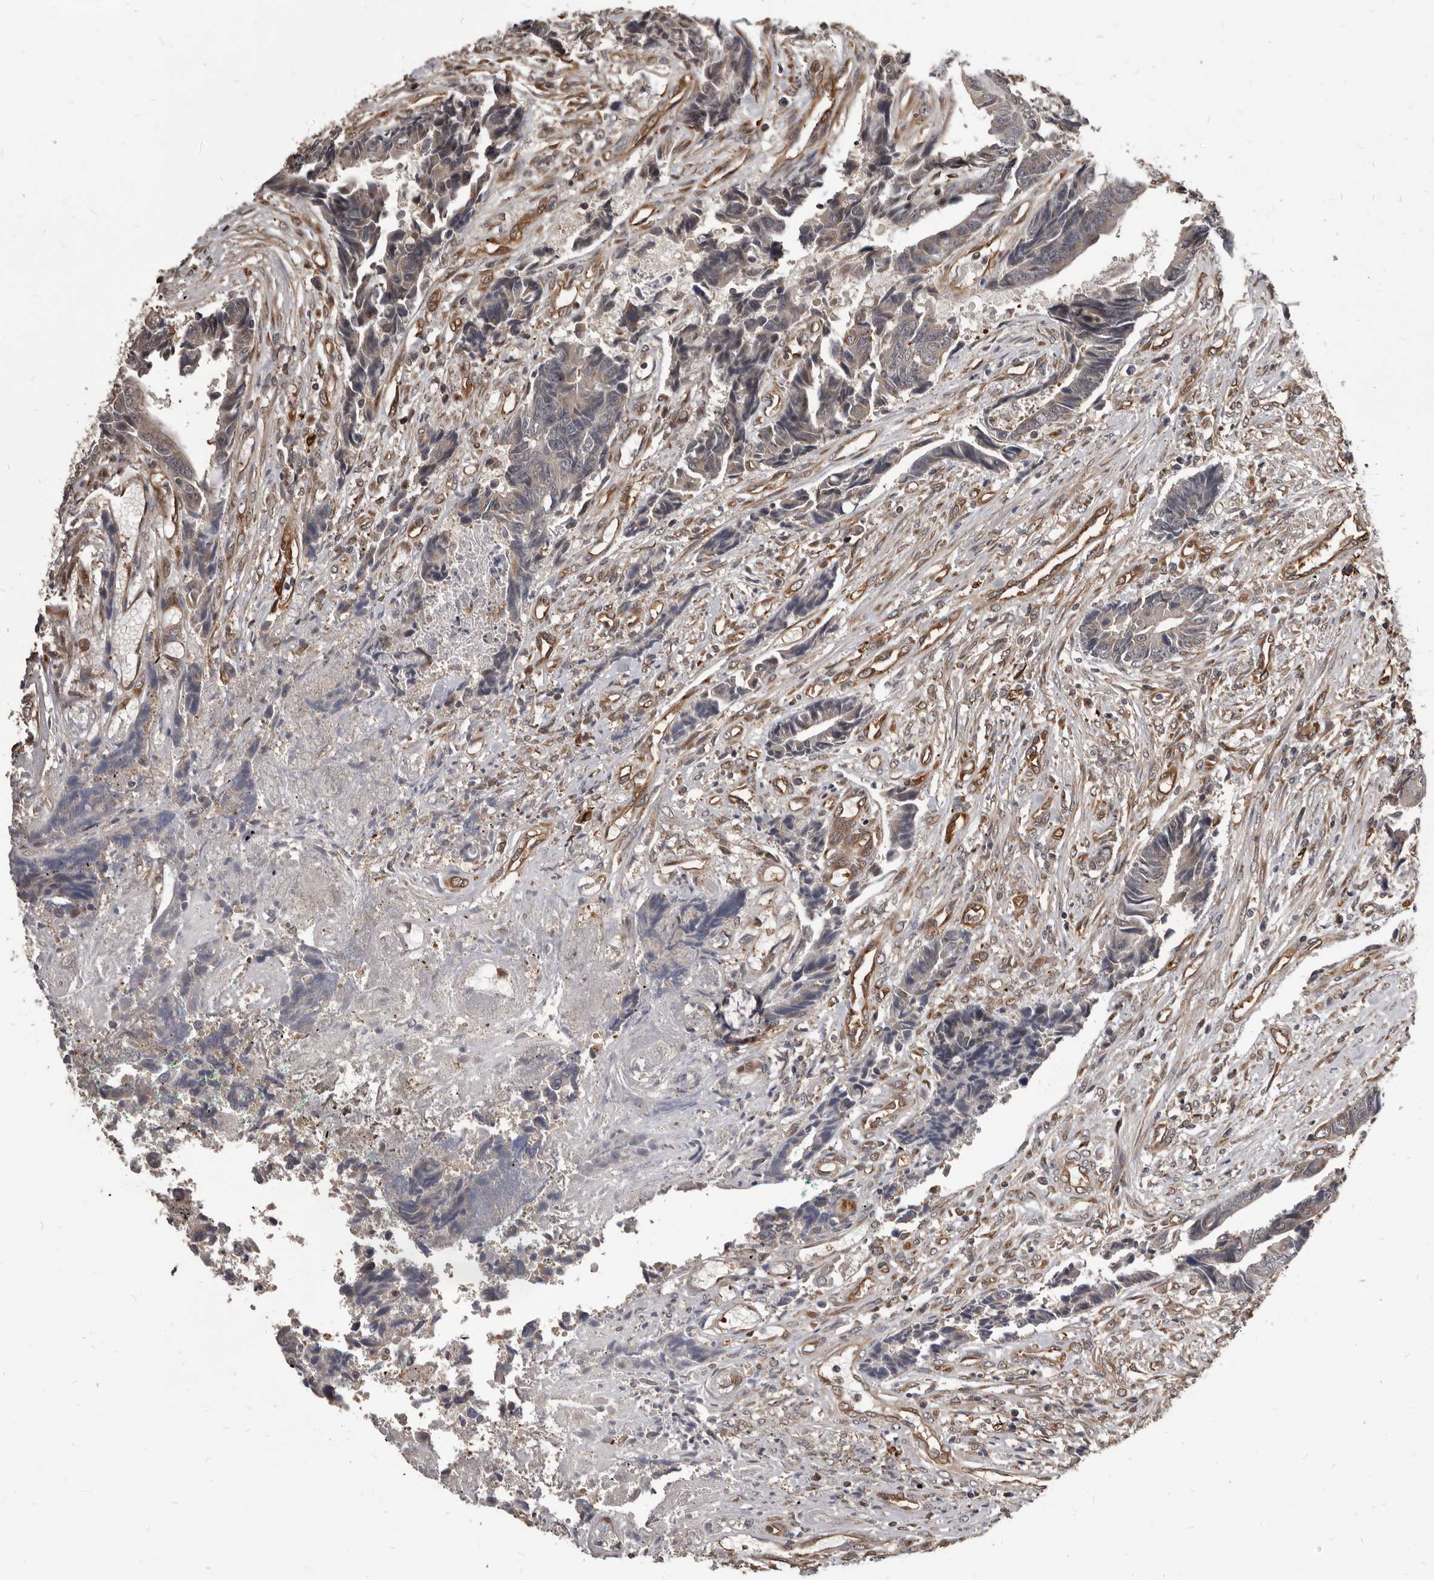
{"staining": {"intensity": "weak", "quantity": "<25%", "location": "cytoplasmic/membranous"}, "tissue": "colorectal cancer", "cell_type": "Tumor cells", "image_type": "cancer", "snomed": [{"axis": "morphology", "description": "Adenocarcinoma, NOS"}, {"axis": "topography", "description": "Rectum"}], "caption": "Immunohistochemistry histopathology image of neoplastic tissue: adenocarcinoma (colorectal) stained with DAB reveals no significant protein positivity in tumor cells. The staining was performed using DAB to visualize the protein expression in brown, while the nuclei were stained in blue with hematoxylin (Magnification: 20x).", "gene": "ADAMTS20", "patient": {"sex": "male", "age": 84}}